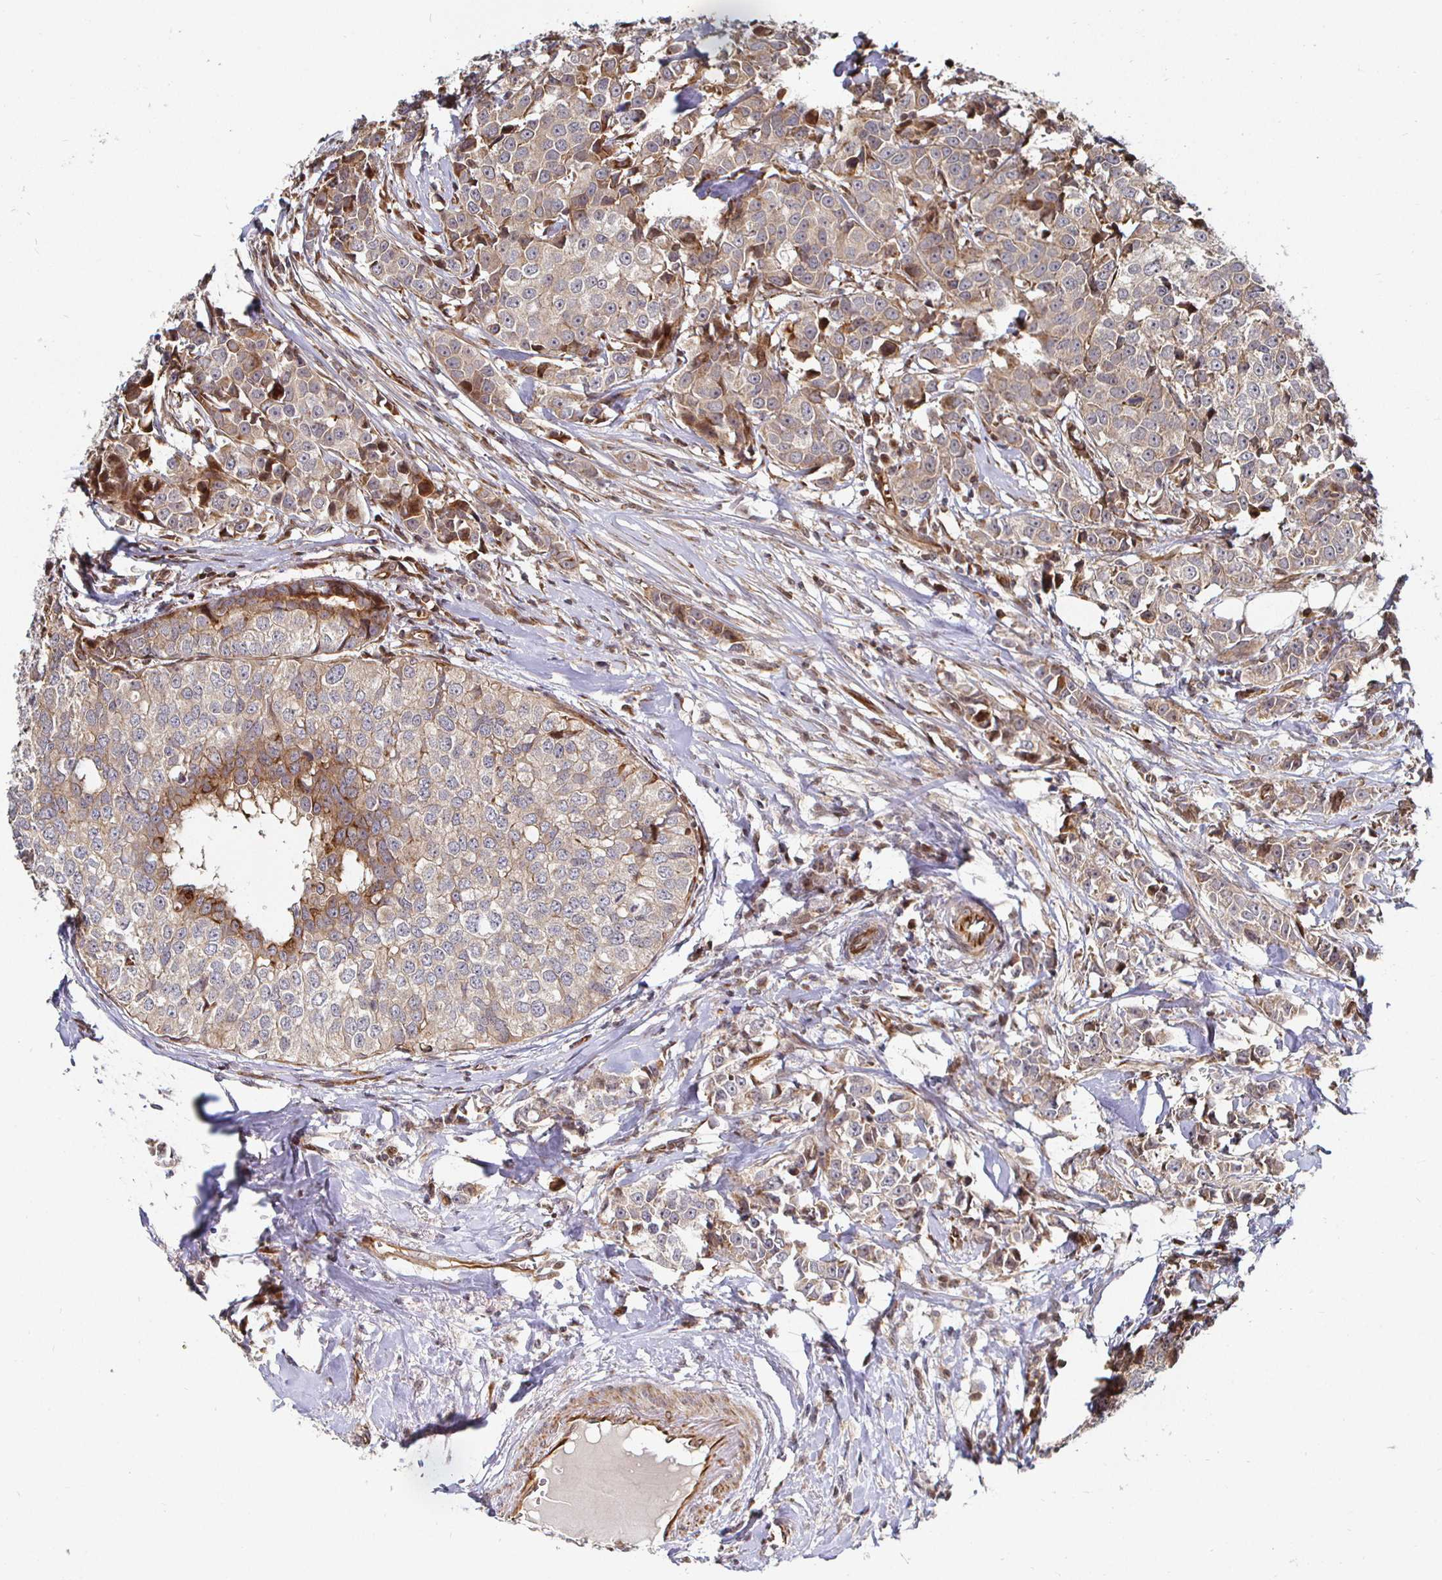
{"staining": {"intensity": "weak", "quantity": "<25%", "location": "cytoplasmic/membranous"}, "tissue": "breast cancer", "cell_type": "Tumor cells", "image_type": "cancer", "snomed": [{"axis": "morphology", "description": "Duct carcinoma"}, {"axis": "topography", "description": "Breast"}], "caption": "Immunohistochemistry (IHC) of human infiltrating ductal carcinoma (breast) shows no expression in tumor cells.", "gene": "TBKBP1", "patient": {"sex": "female", "age": 80}}